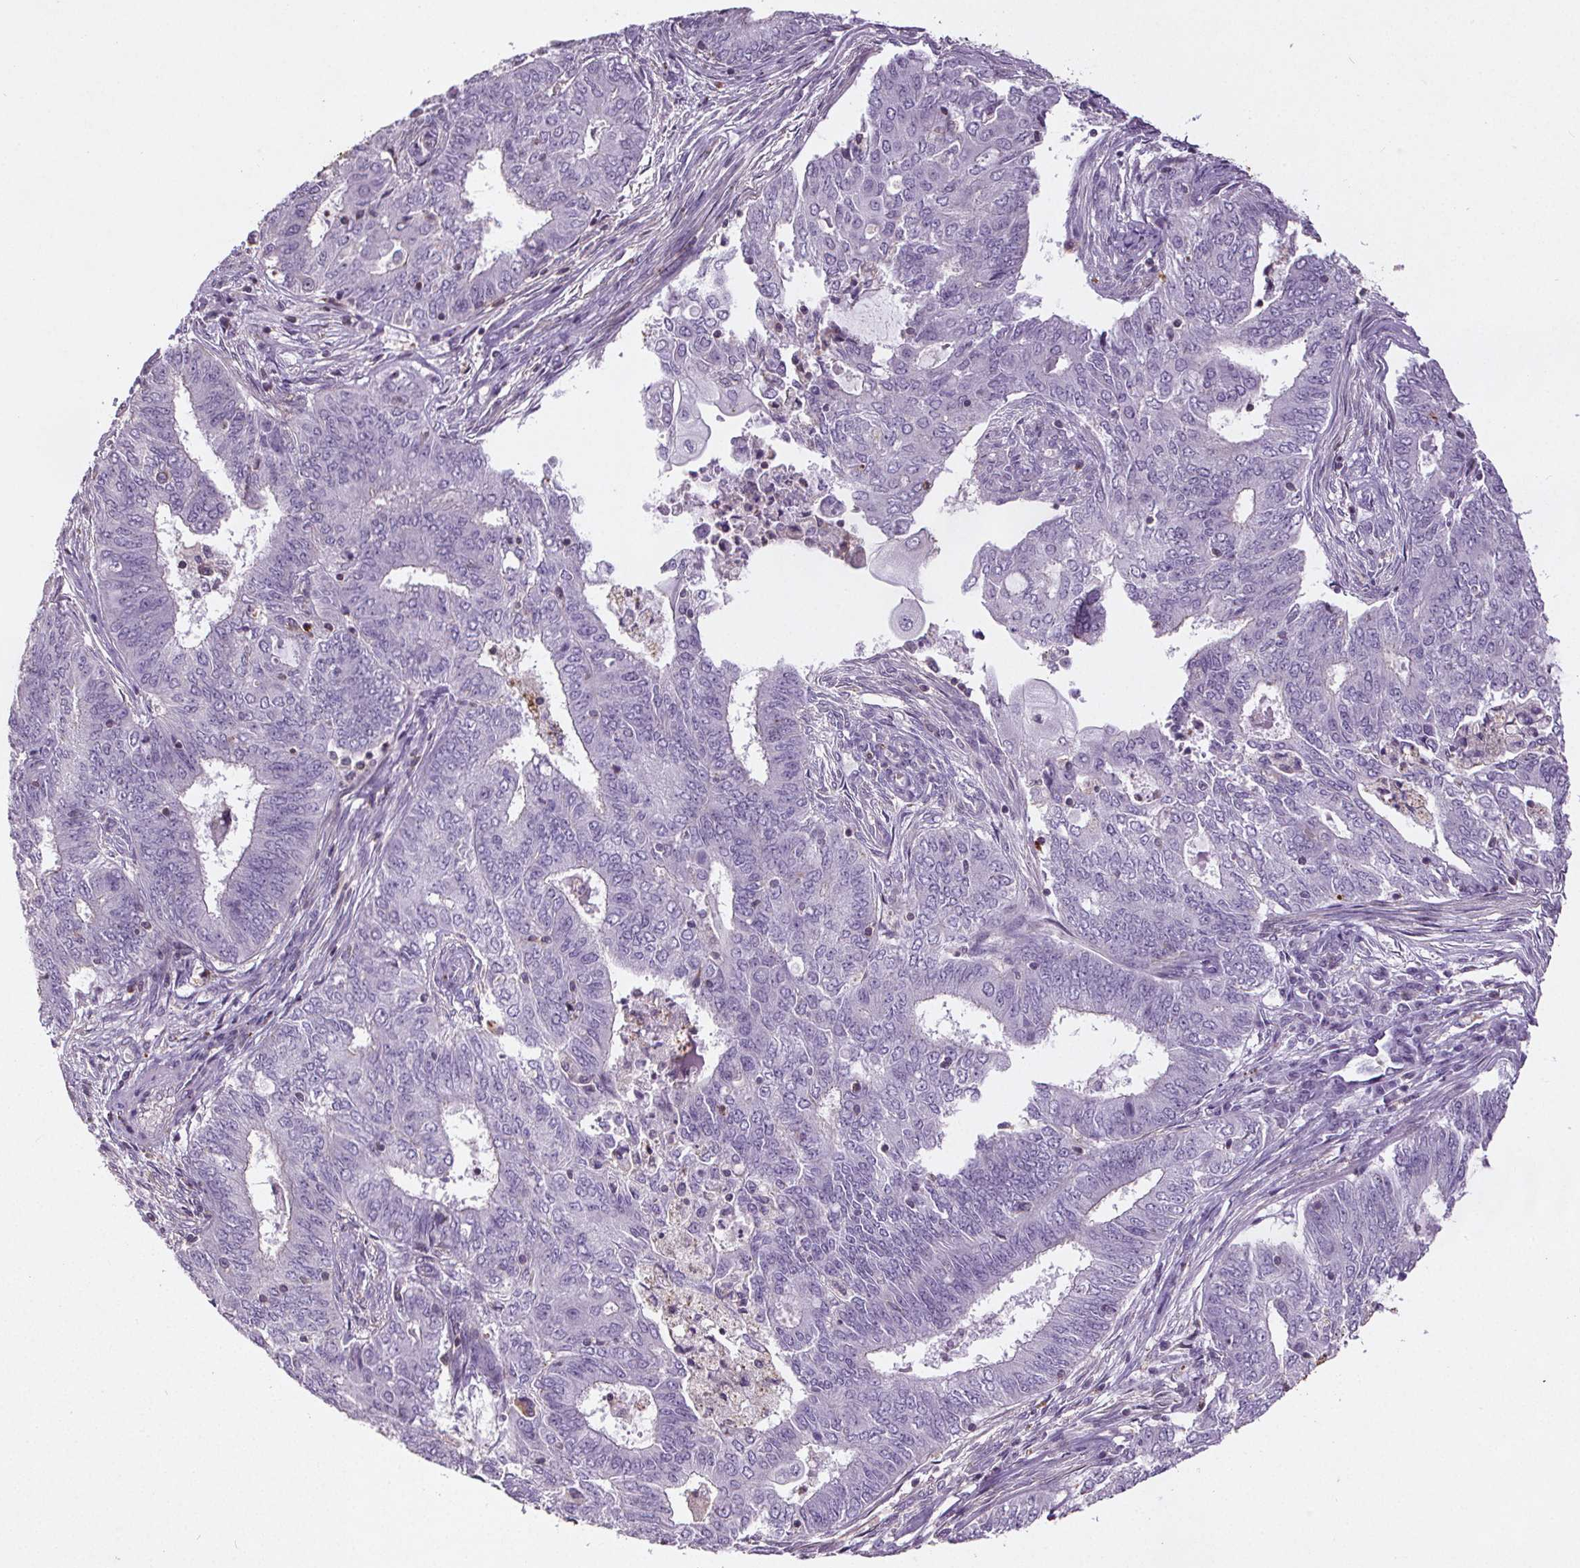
{"staining": {"intensity": "negative", "quantity": "none", "location": "none"}, "tissue": "endometrial cancer", "cell_type": "Tumor cells", "image_type": "cancer", "snomed": [{"axis": "morphology", "description": "Adenocarcinoma, NOS"}, {"axis": "topography", "description": "Endometrium"}], "caption": "Human adenocarcinoma (endometrial) stained for a protein using IHC displays no staining in tumor cells.", "gene": "C19orf84", "patient": {"sex": "female", "age": 62}}